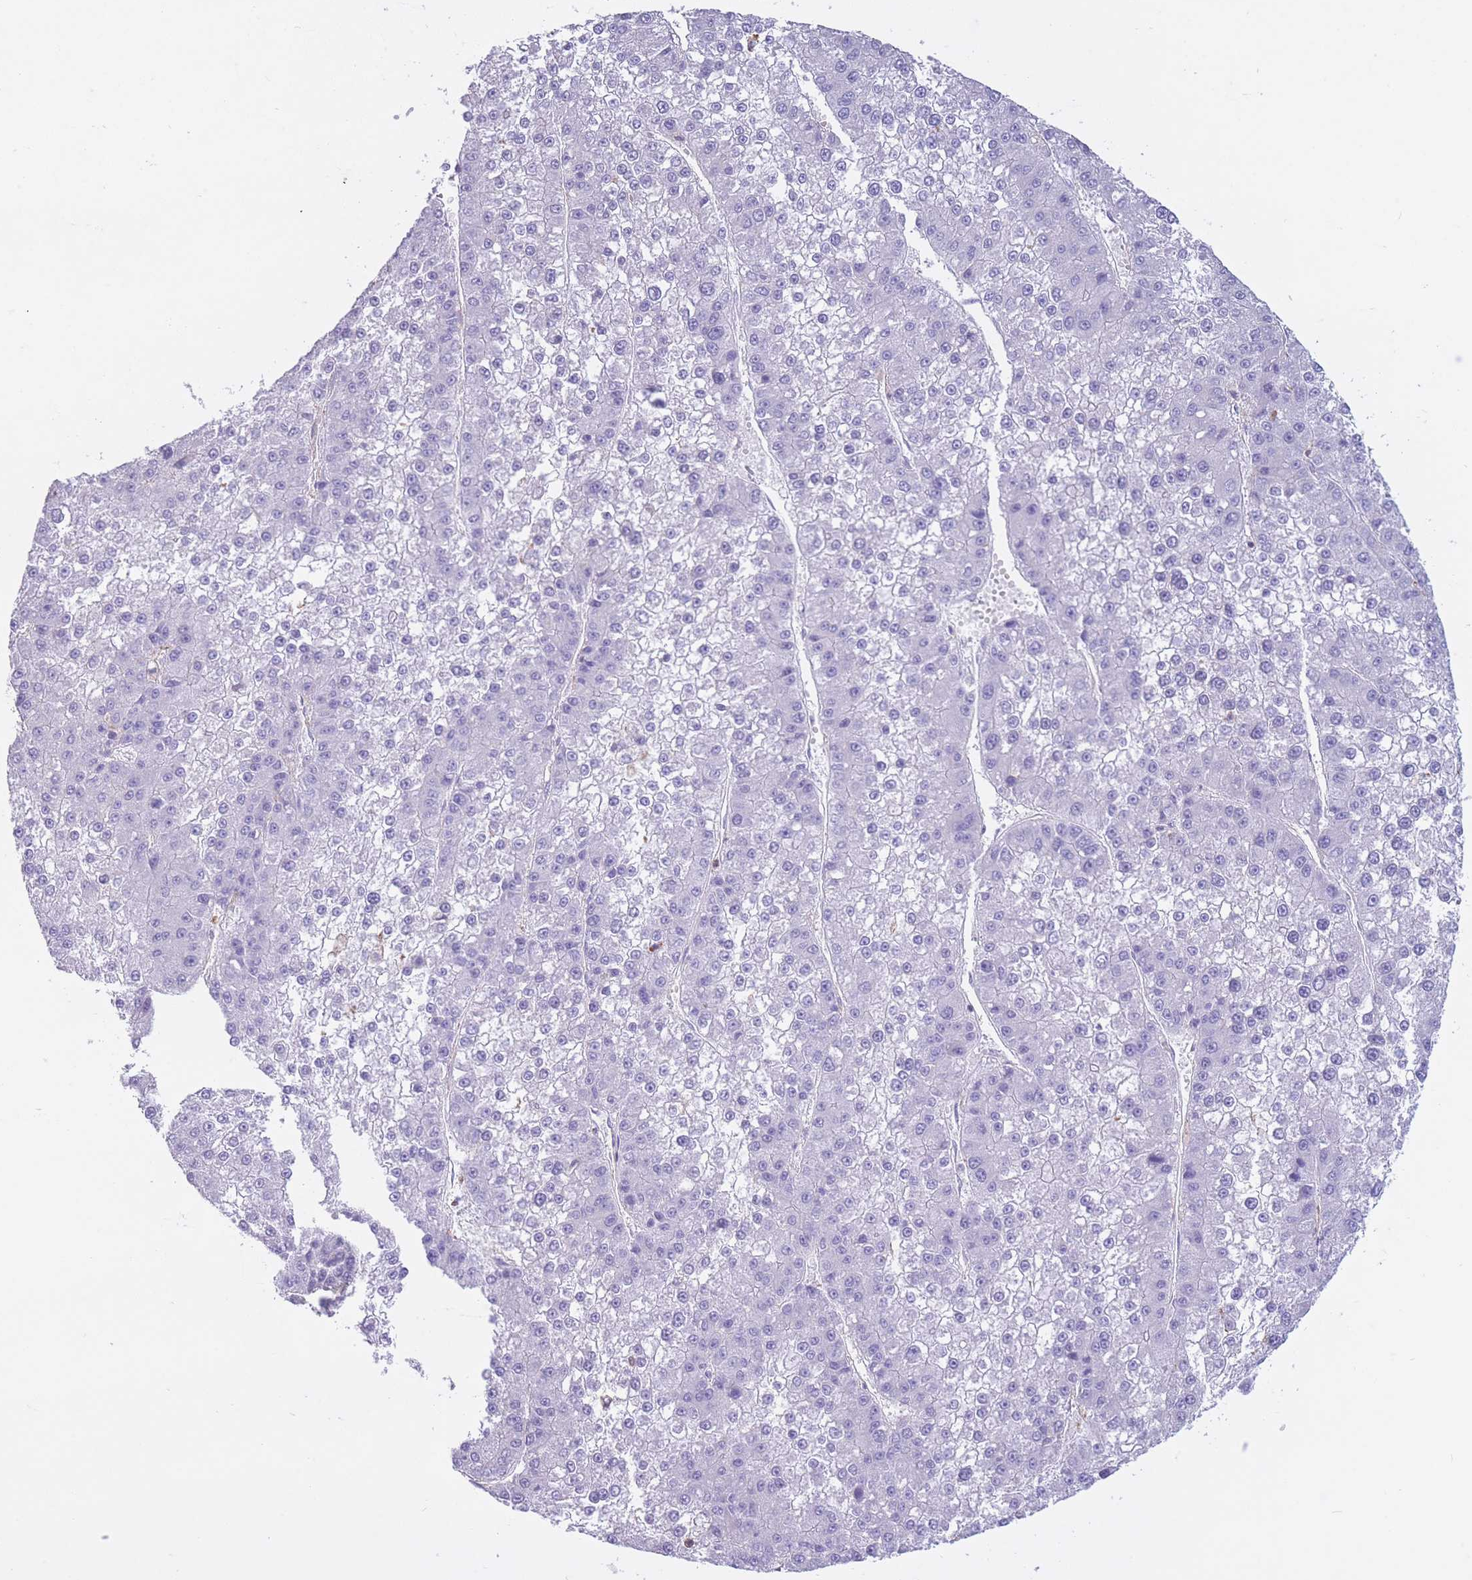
{"staining": {"intensity": "negative", "quantity": "none", "location": "none"}, "tissue": "liver cancer", "cell_type": "Tumor cells", "image_type": "cancer", "snomed": [{"axis": "morphology", "description": "Carcinoma, Hepatocellular, NOS"}, {"axis": "topography", "description": "Liver"}], "caption": "Hepatocellular carcinoma (liver) was stained to show a protein in brown. There is no significant staining in tumor cells.", "gene": "PDHA1", "patient": {"sex": "female", "age": 73}}